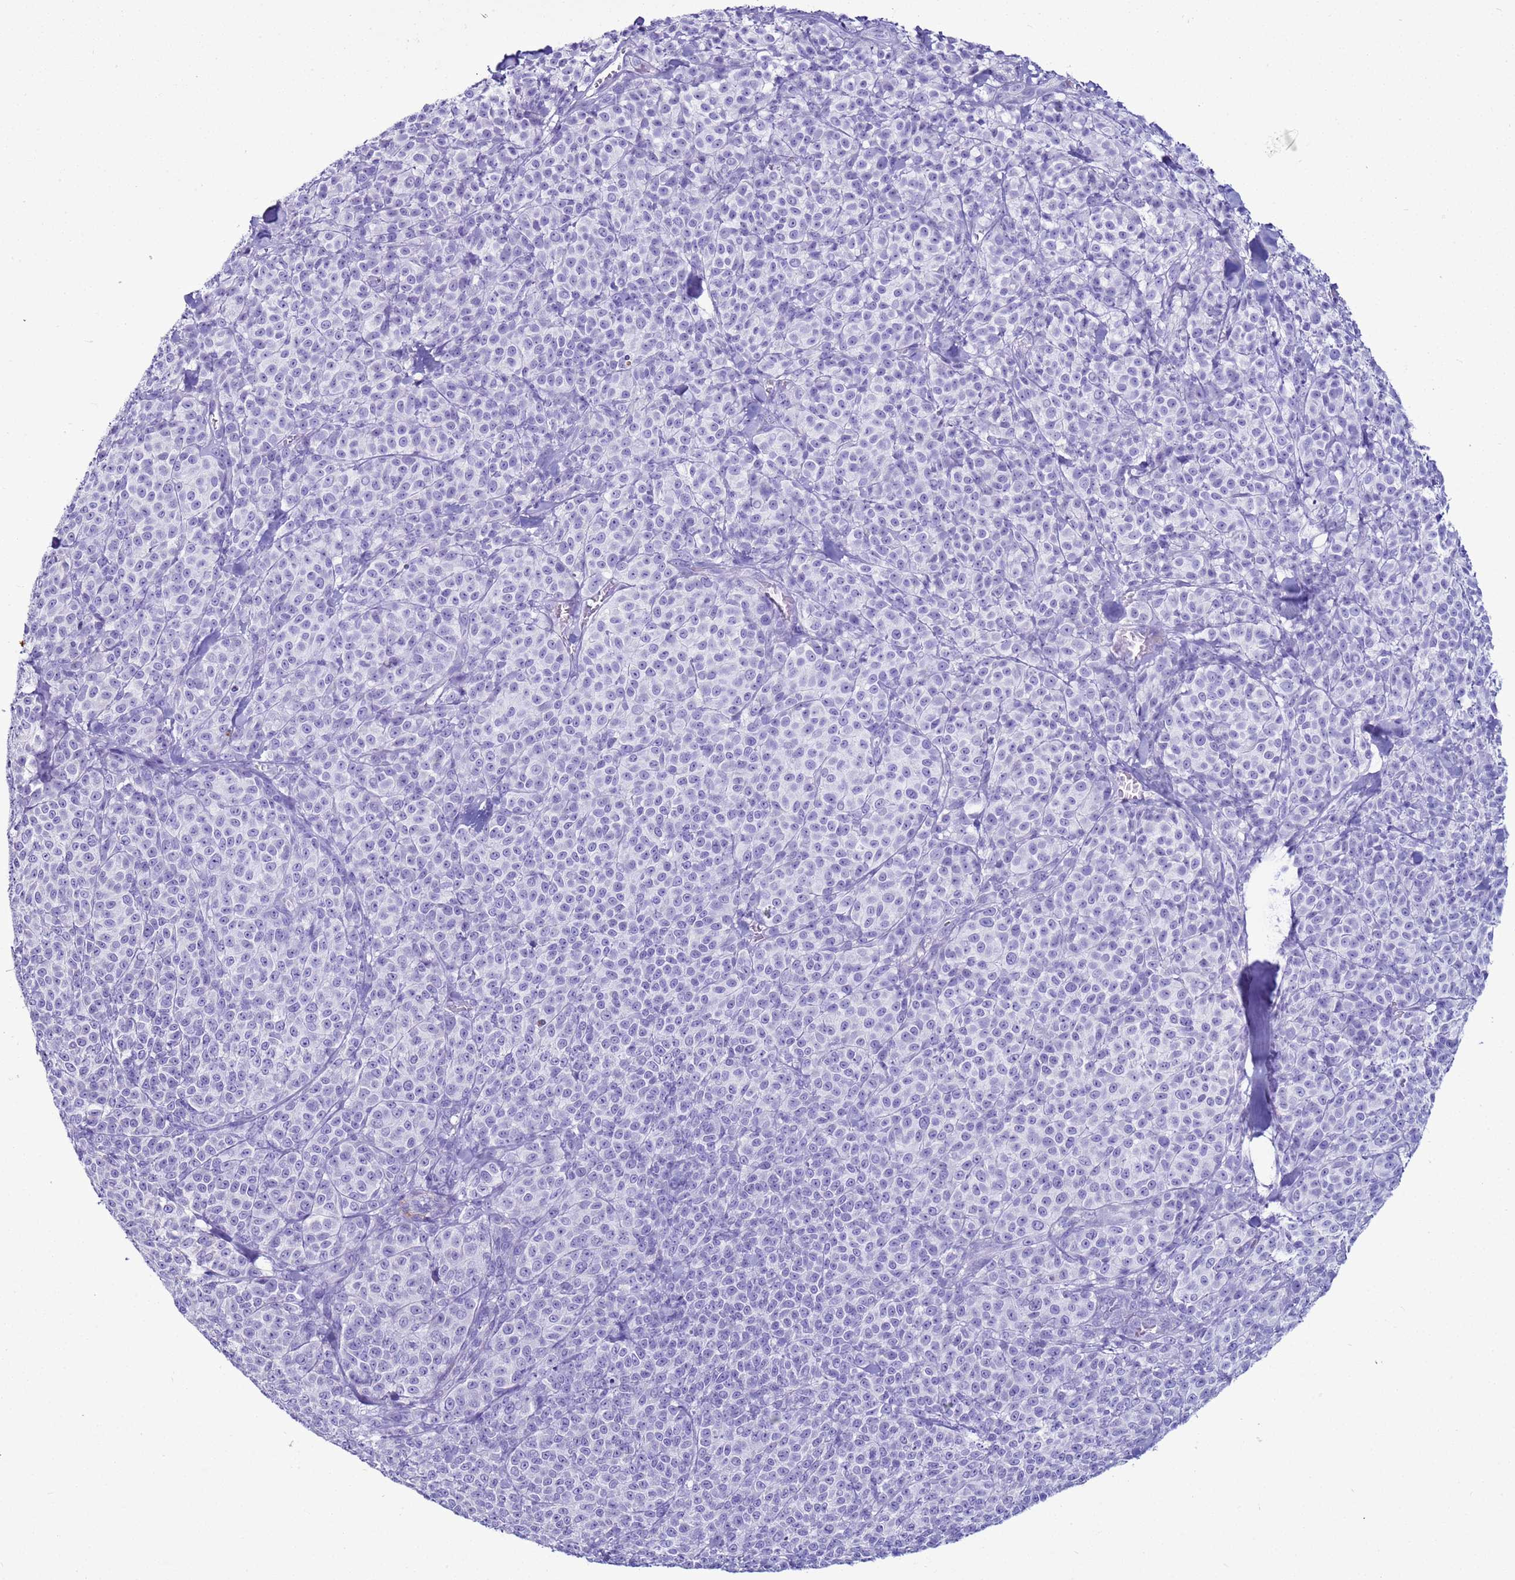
{"staining": {"intensity": "negative", "quantity": "none", "location": "none"}, "tissue": "melanoma", "cell_type": "Tumor cells", "image_type": "cancer", "snomed": [{"axis": "morphology", "description": "Normal tissue, NOS"}, {"axis": "morphology", "description": "Malignant melanoma, NOS"}, {"axis": "topography", "description": "Skin"}], "caption": "IHC photomicrograph of human malignant melanoma stained for a protein (brown), which shows no expression in tumor cells. (Brightfield microscopy of DAB immunohistochemistry (IHC) at high magnification).", "gene": "LCMT1", "patient": {"sex": "female", "age": 34}}